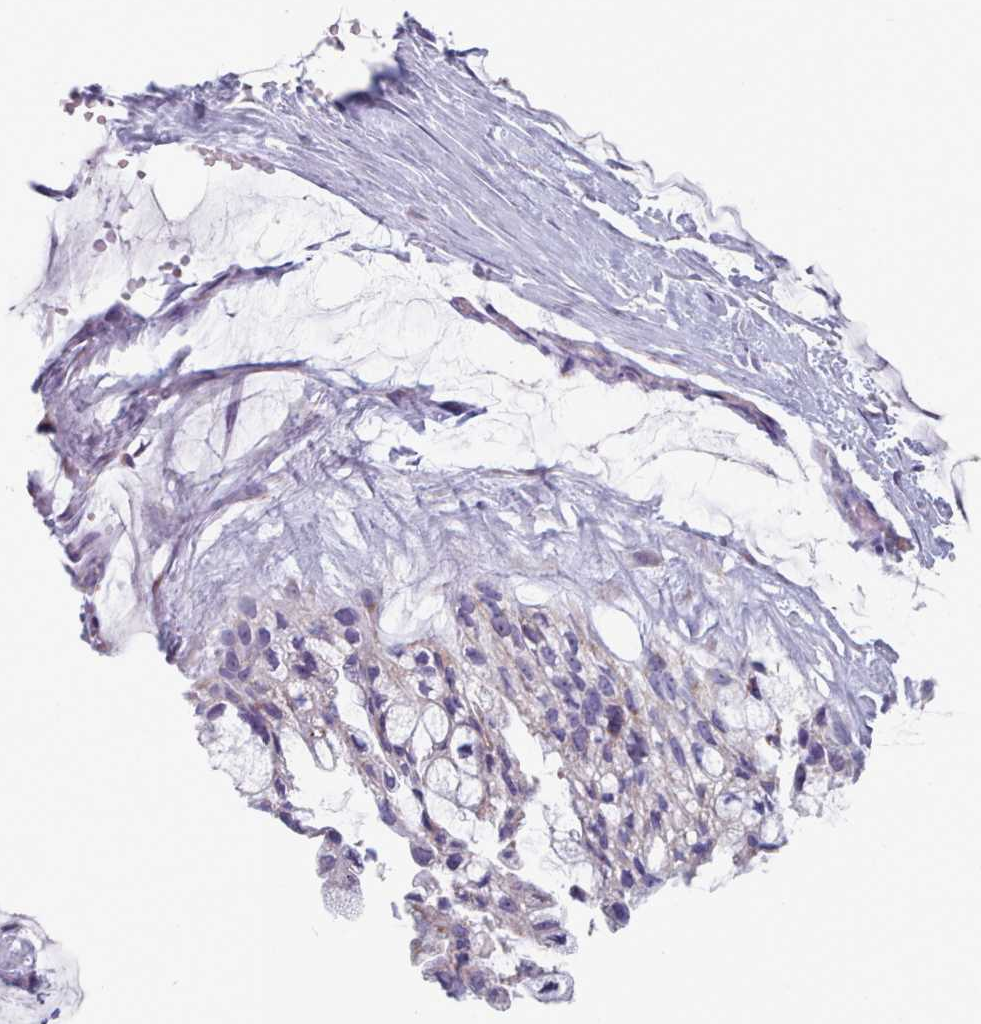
{"staining": {"intensity": "weak", "quantity": "<25%", "location": "cytoplasmic/membranous"}, "tissue": "ovarian cancer", "cell_type": "Tumor cells", "image_type": "cancer", "snomed": [{"axis": "morphology", "description": "Cystadenocarcinoma, mucinous, NOS"}, {"axis": "topography", "description": "Ovary"}], "caption": "There is no significant expression in tumor cells of ovarian cancer.", "gene": "FAM170B", "patient": {"sex": "female", "age": 39}}